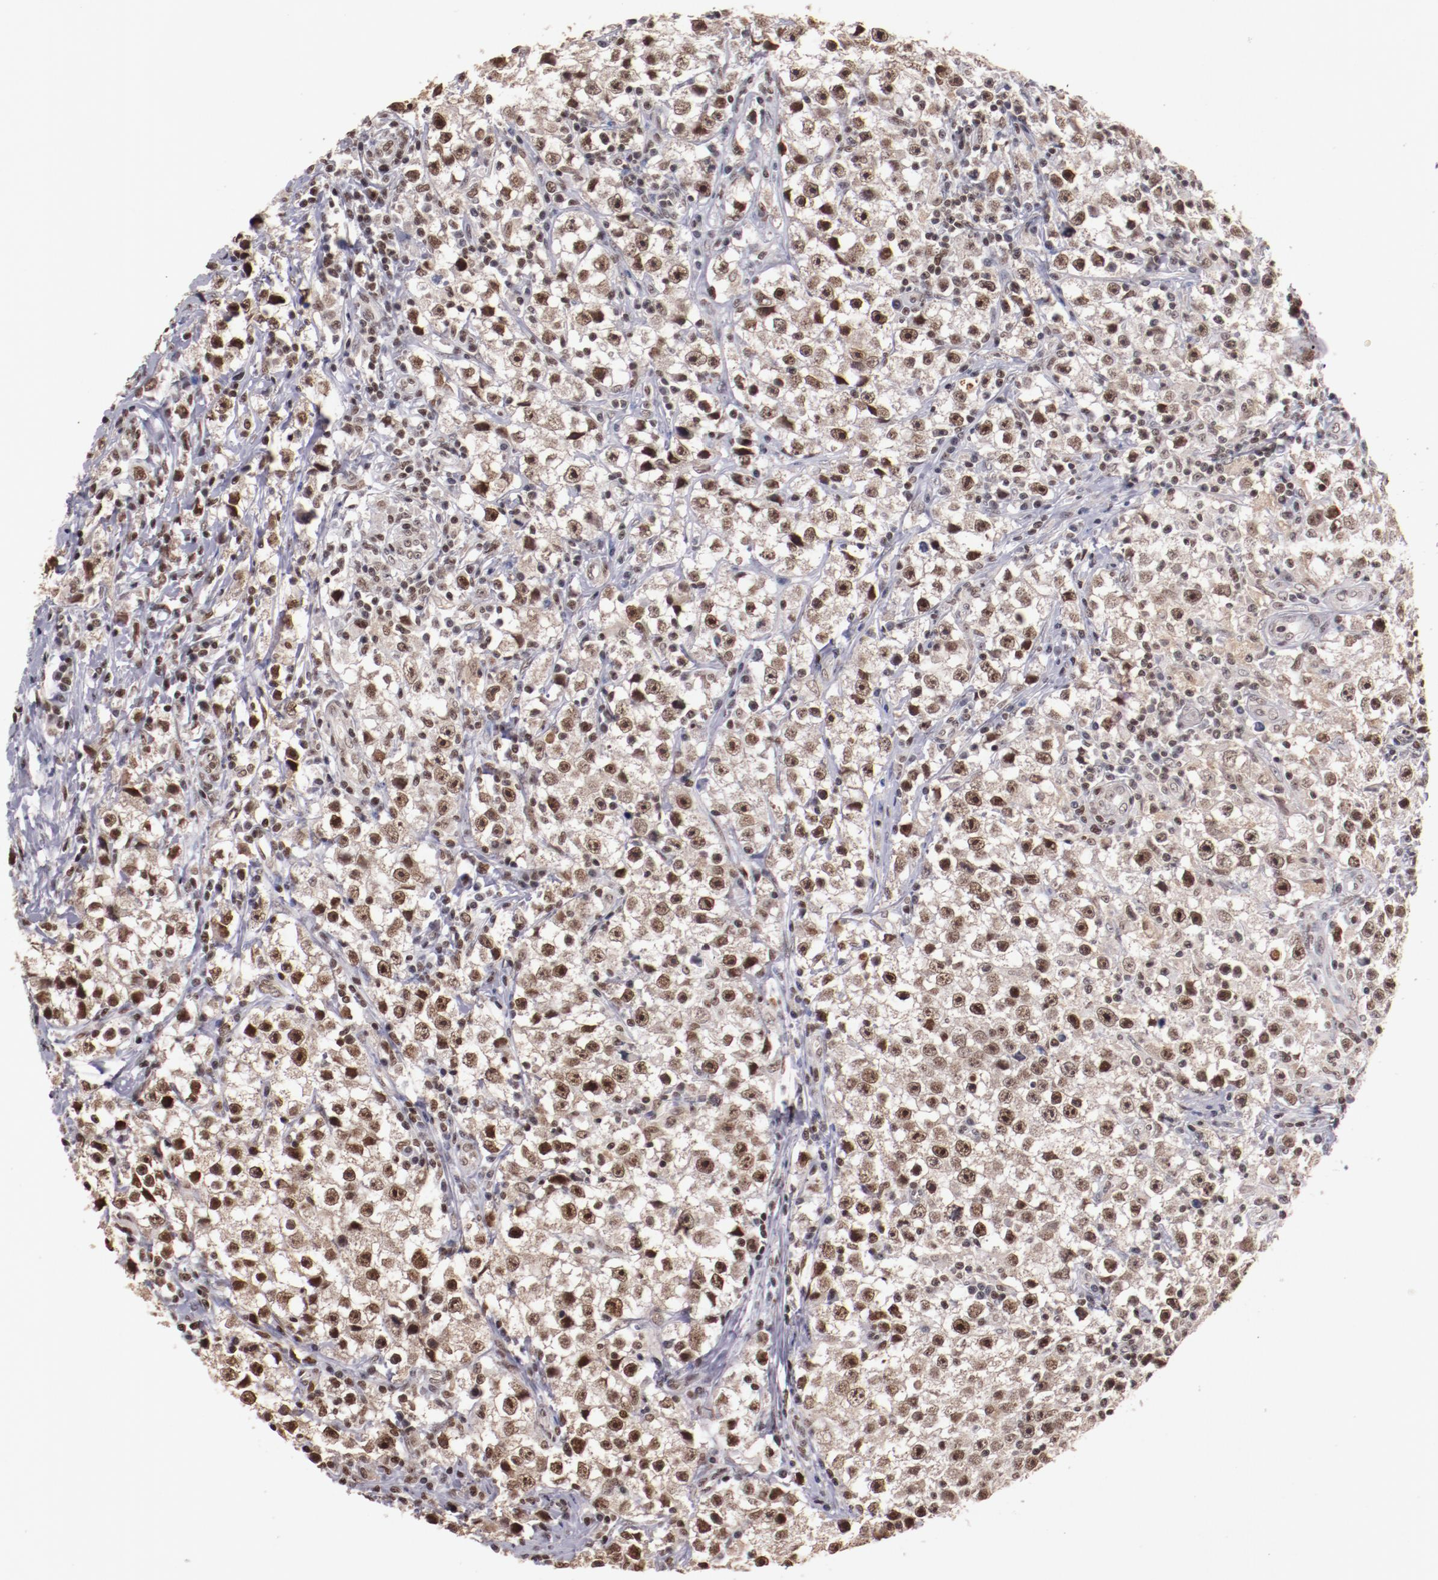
{"staining": {"intensity": "moderate", "quantity": "25%-75%", "location": "nuclear"}, "tissue": "testis cancer", "cell_type": "Tumor cells", "image_type": "cancer", "snomed": [{"axis": "morphology", "description": "Seminoma, NOS"}, {"axis": "topography", "description": "Testis"}], "caption": "This image reveals IHC staining of human testis cancer (seminoma), with medium moderate nuclear positivity in approximately 25%-75% of tumor cells.", "gene": "STAG2", "patient": {"sex": "male", "age": 35}}